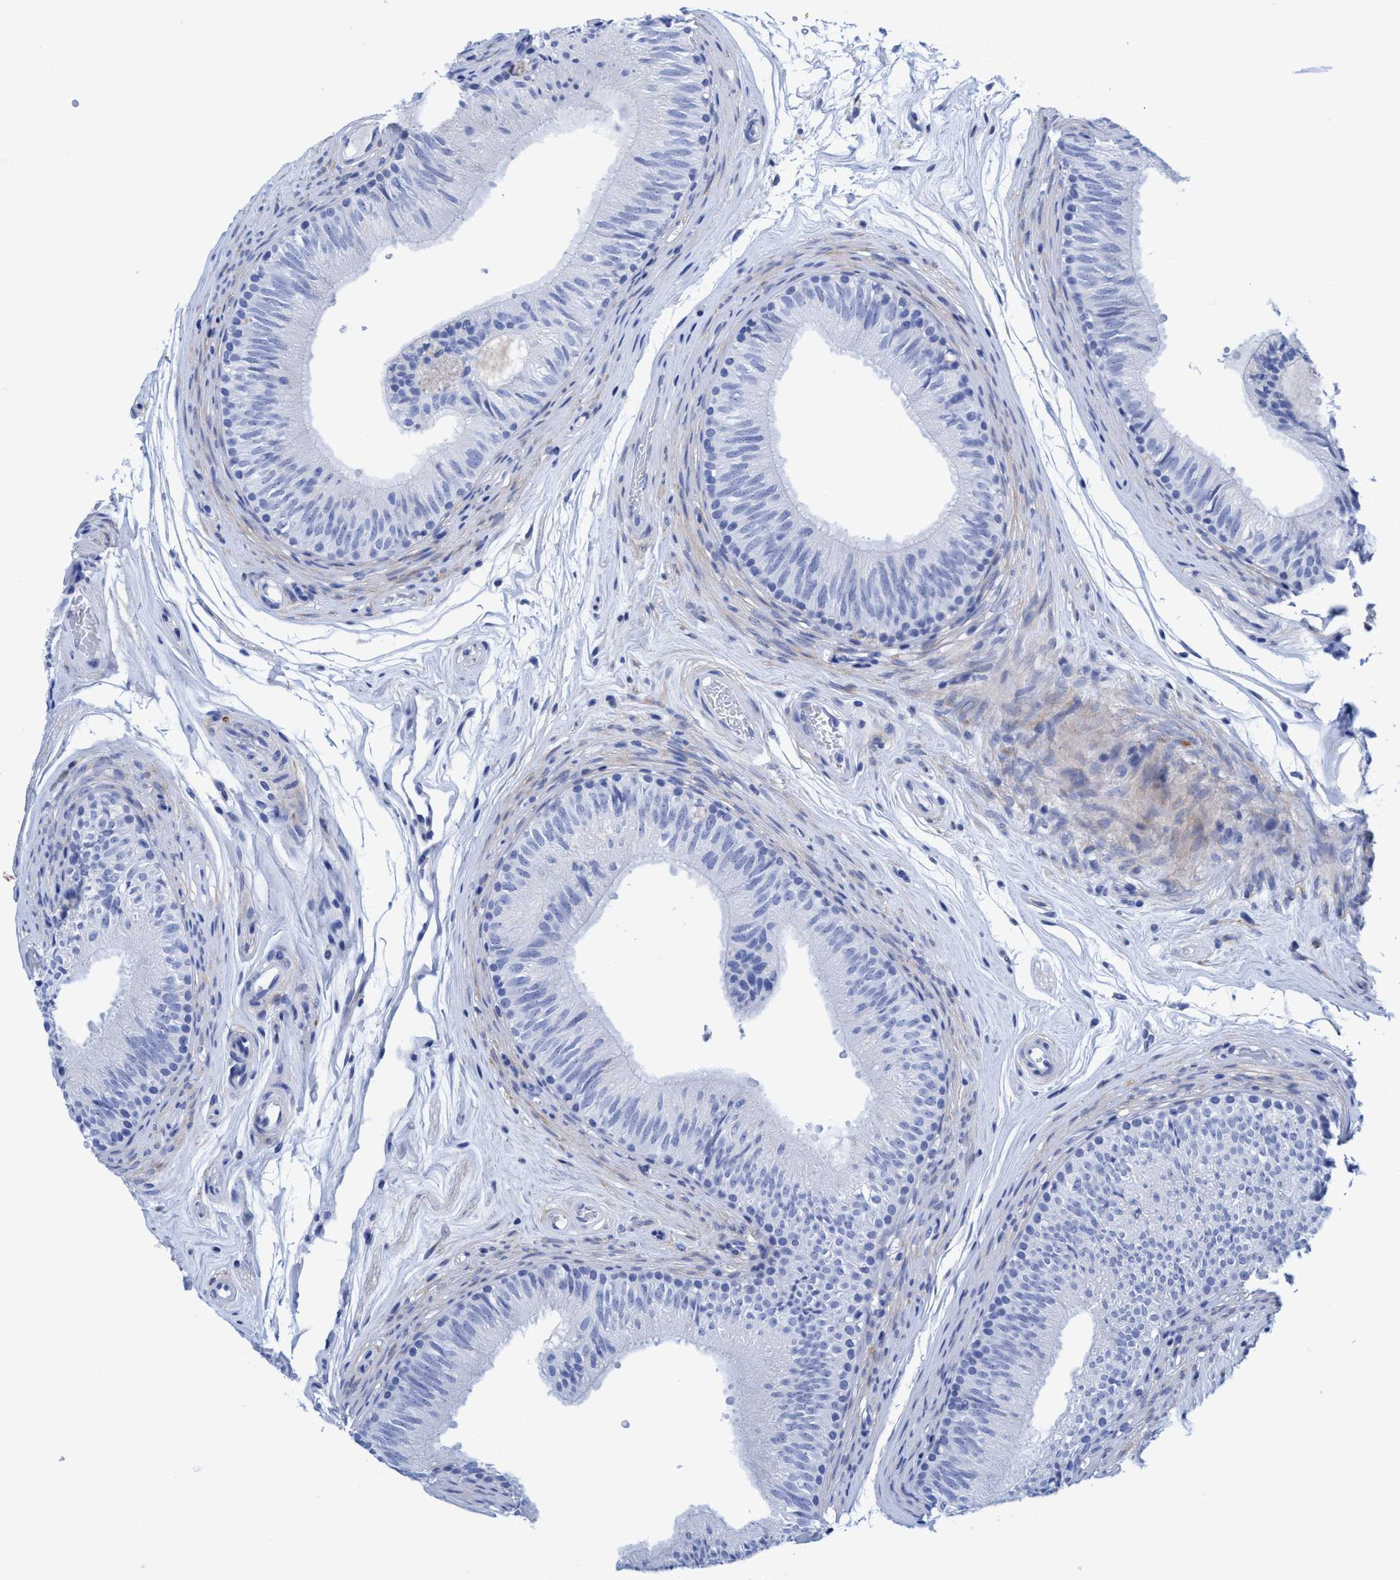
{"staining": {"intensity": "negative", "quantity": "none", "location": "none"}, "tissue": "epididymis", "cell_type": "Glandular cells", "image_type": "normal", "snomed": [{"axis": "morphology", "description": "Normal tissue, NOS"}, {"axis": "topography", "description": "Epididymis"}], "caption": "Immunohistochemistry (IHC) photomicrograph of unremarkable human epididymis stained for a protein (brown), which displays no expression in glandular cells.", "gene": "PLPPR1", "patient": {"sex": "male", "age": 36}}